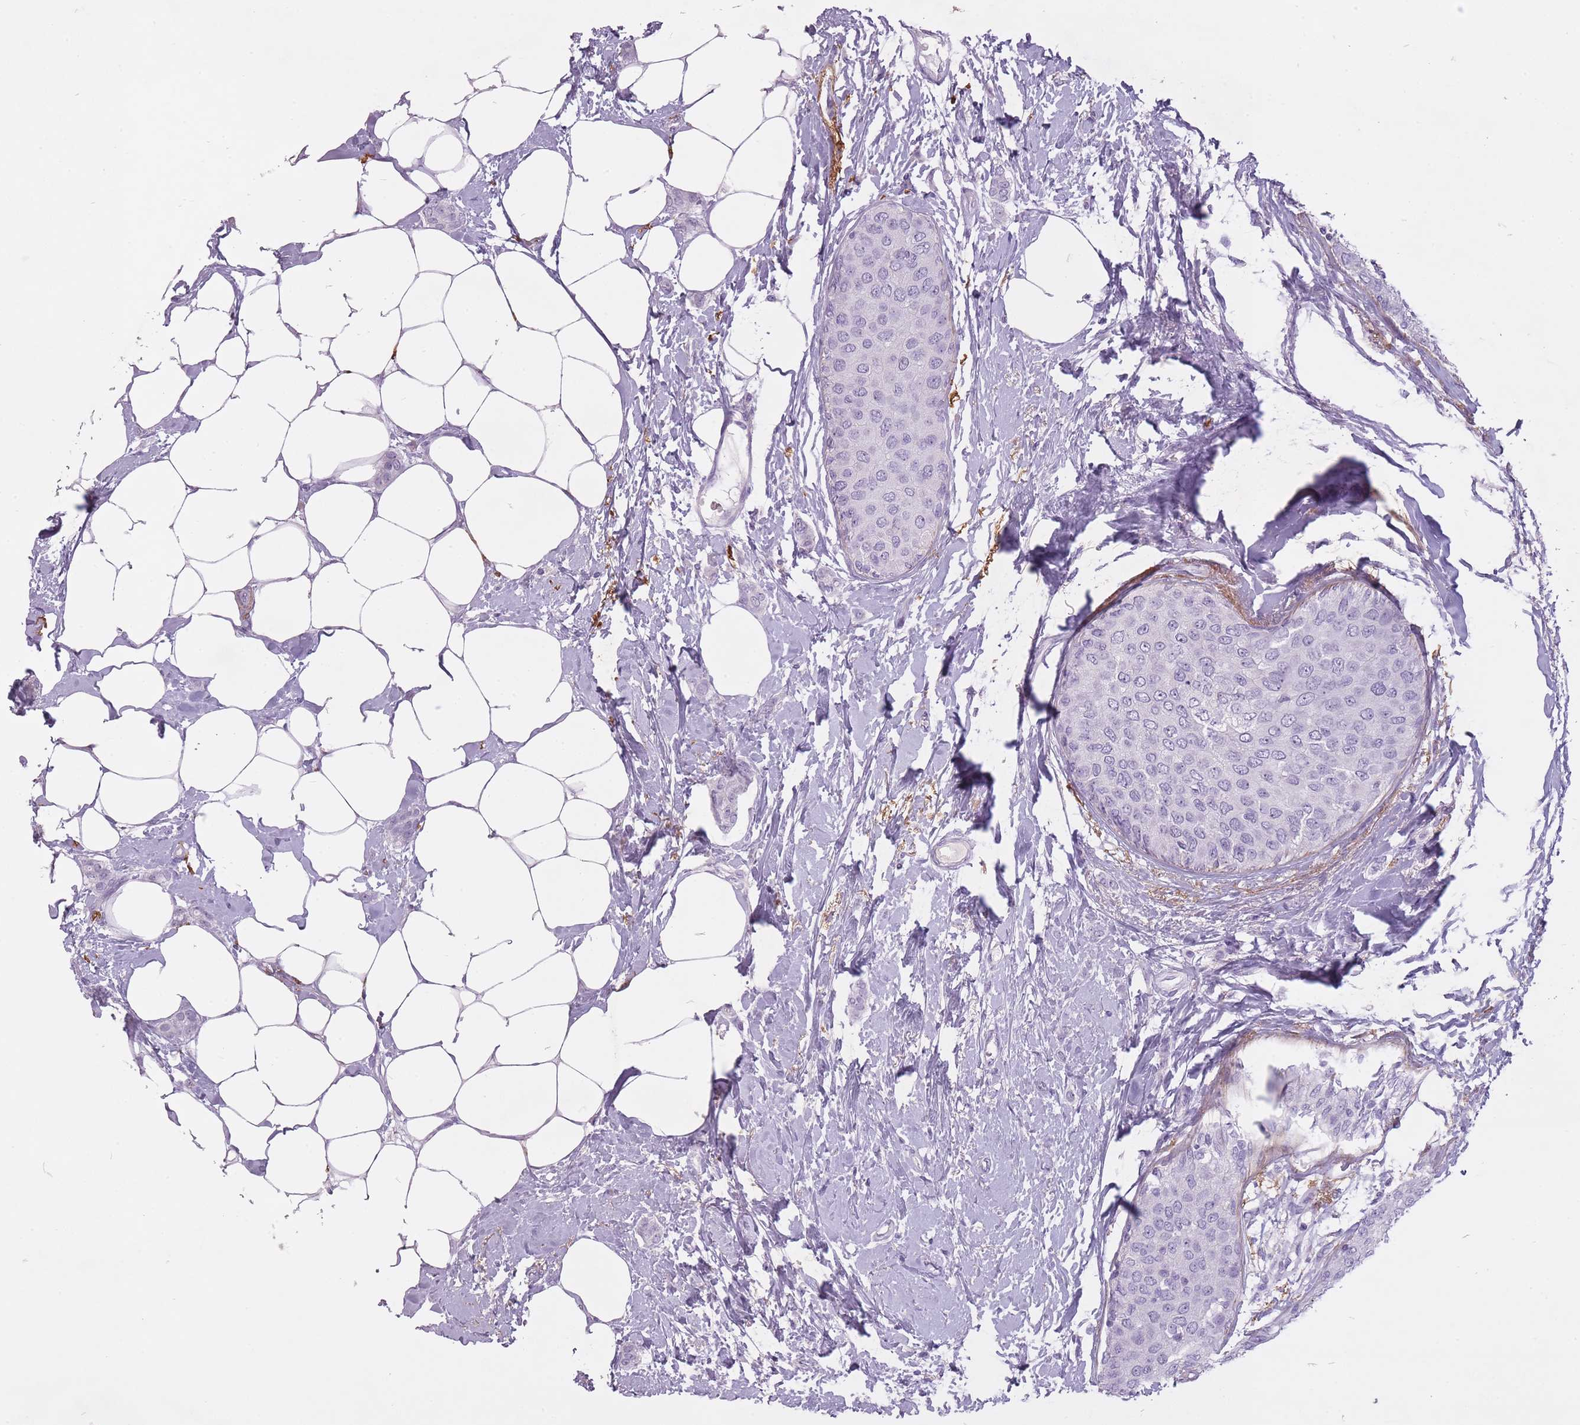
{"staining": {"intensity": "negative", "quantity": "none", "location": "none"}, "tissue": "breast cancer", "cell_type": "Tumor cells", "image_type": "cancer", "snomed": [{"axis": "morphology", "description": "Duct carcinoma"}, {"axis": "topography", "description": "Breast"}], "caption": "Immunohistochemistry photomicrograph of neoplastic tissue: breast intraductal carcinoma stained with DAB (3,3'-diaminobenzidine) demonstrates no significant protein staining in tumor cells.", "gene": "RFX4", "patient": {"sex": "female", "age": 72}}